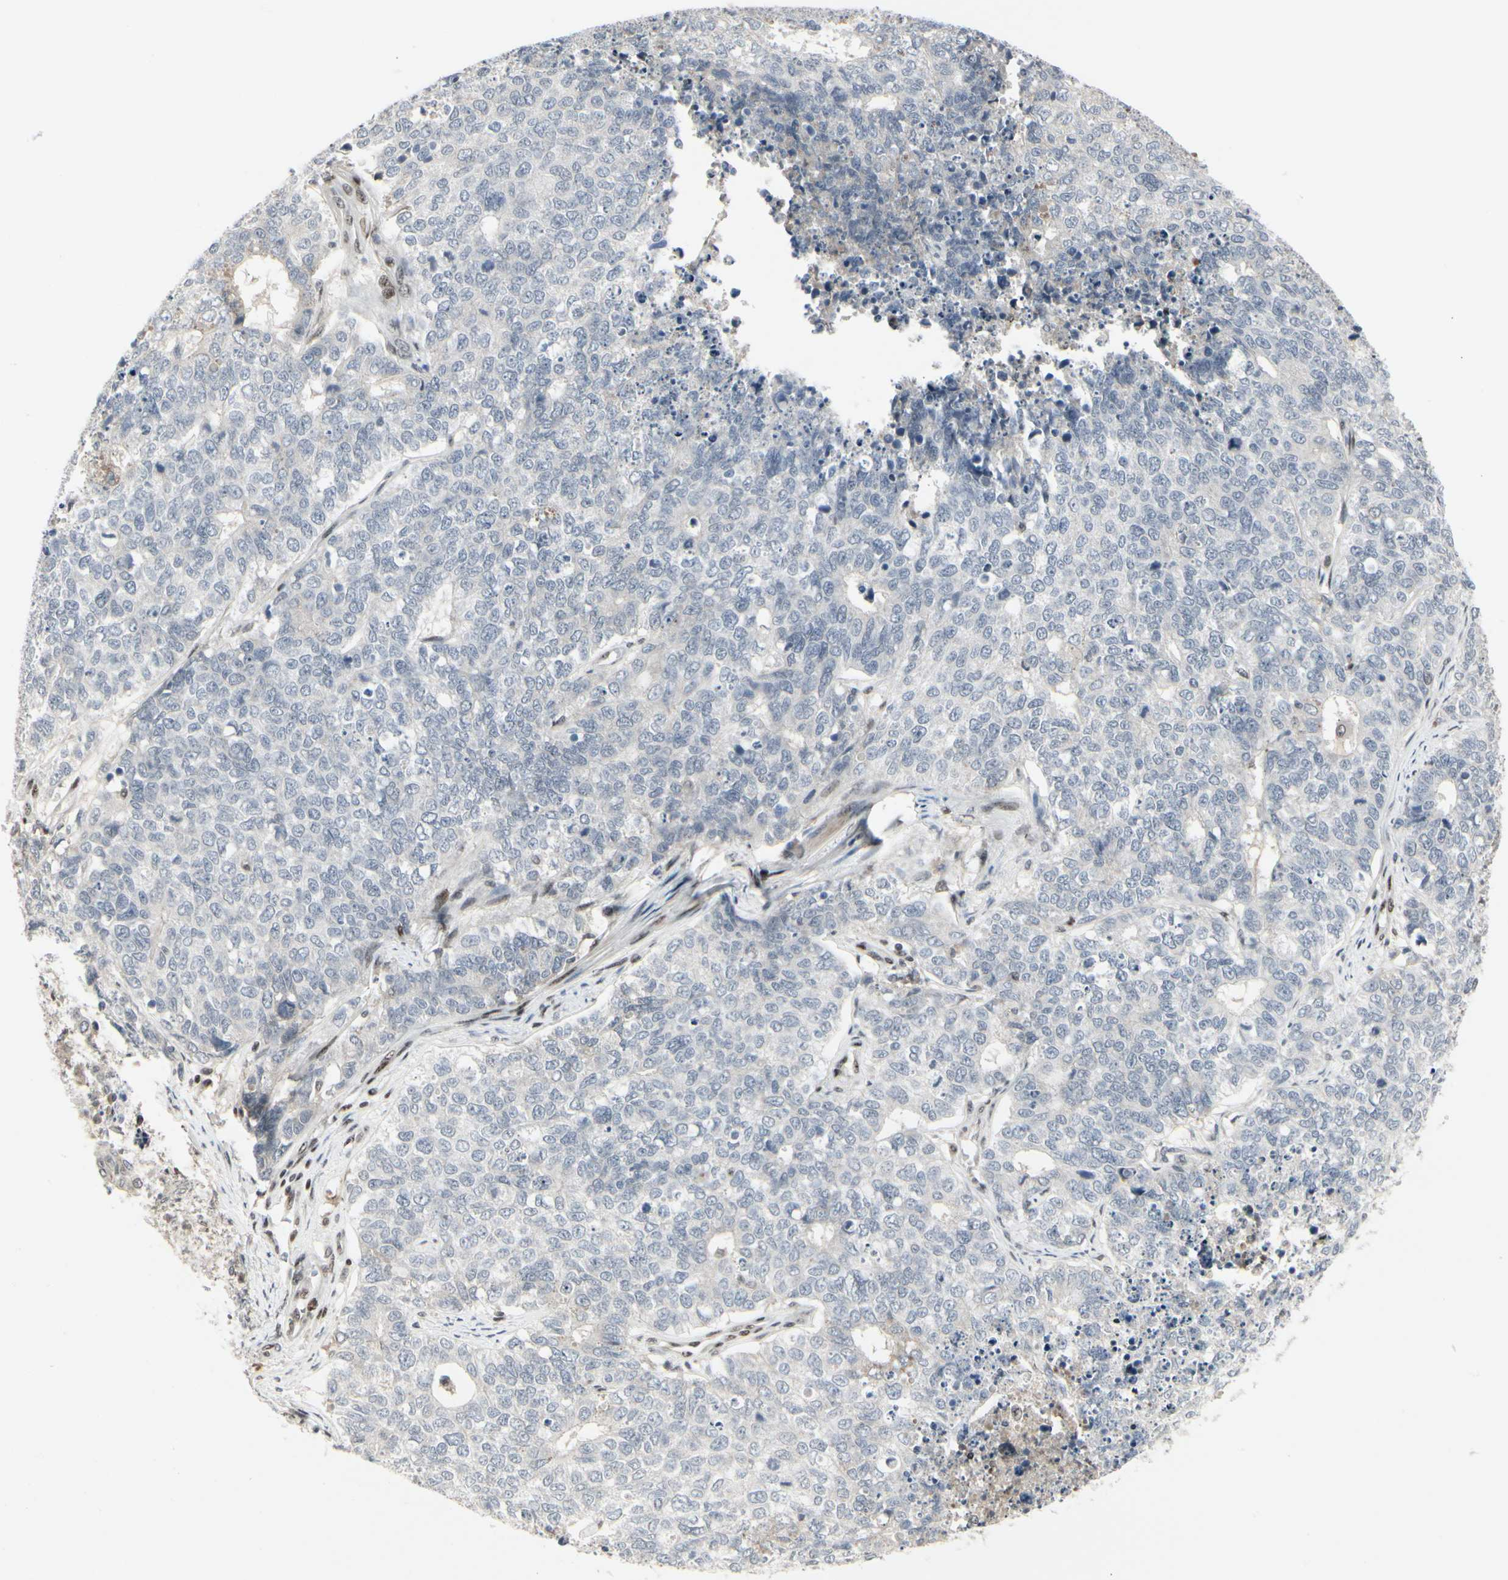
{"staining": {"intensity": "negative", "quantity": "none", "location": "none"}, "tissue": "cervical cancer", "cell_type": "Tumor cells", "image_type": "cancer", "snomed": [{"axis": "morphology", "description": "Squamous cell carcinoma, NOS"}, {"axis": "topography", "description": "Cervix"}], "caption": "This is an immunohistochemistry (IHC) histopathology image of squamous cell carcinoma (cervical). There is no positivity in tumor cells.", "gene": "FOXJ2", "patient": {"sex": "female", "age": 63}}